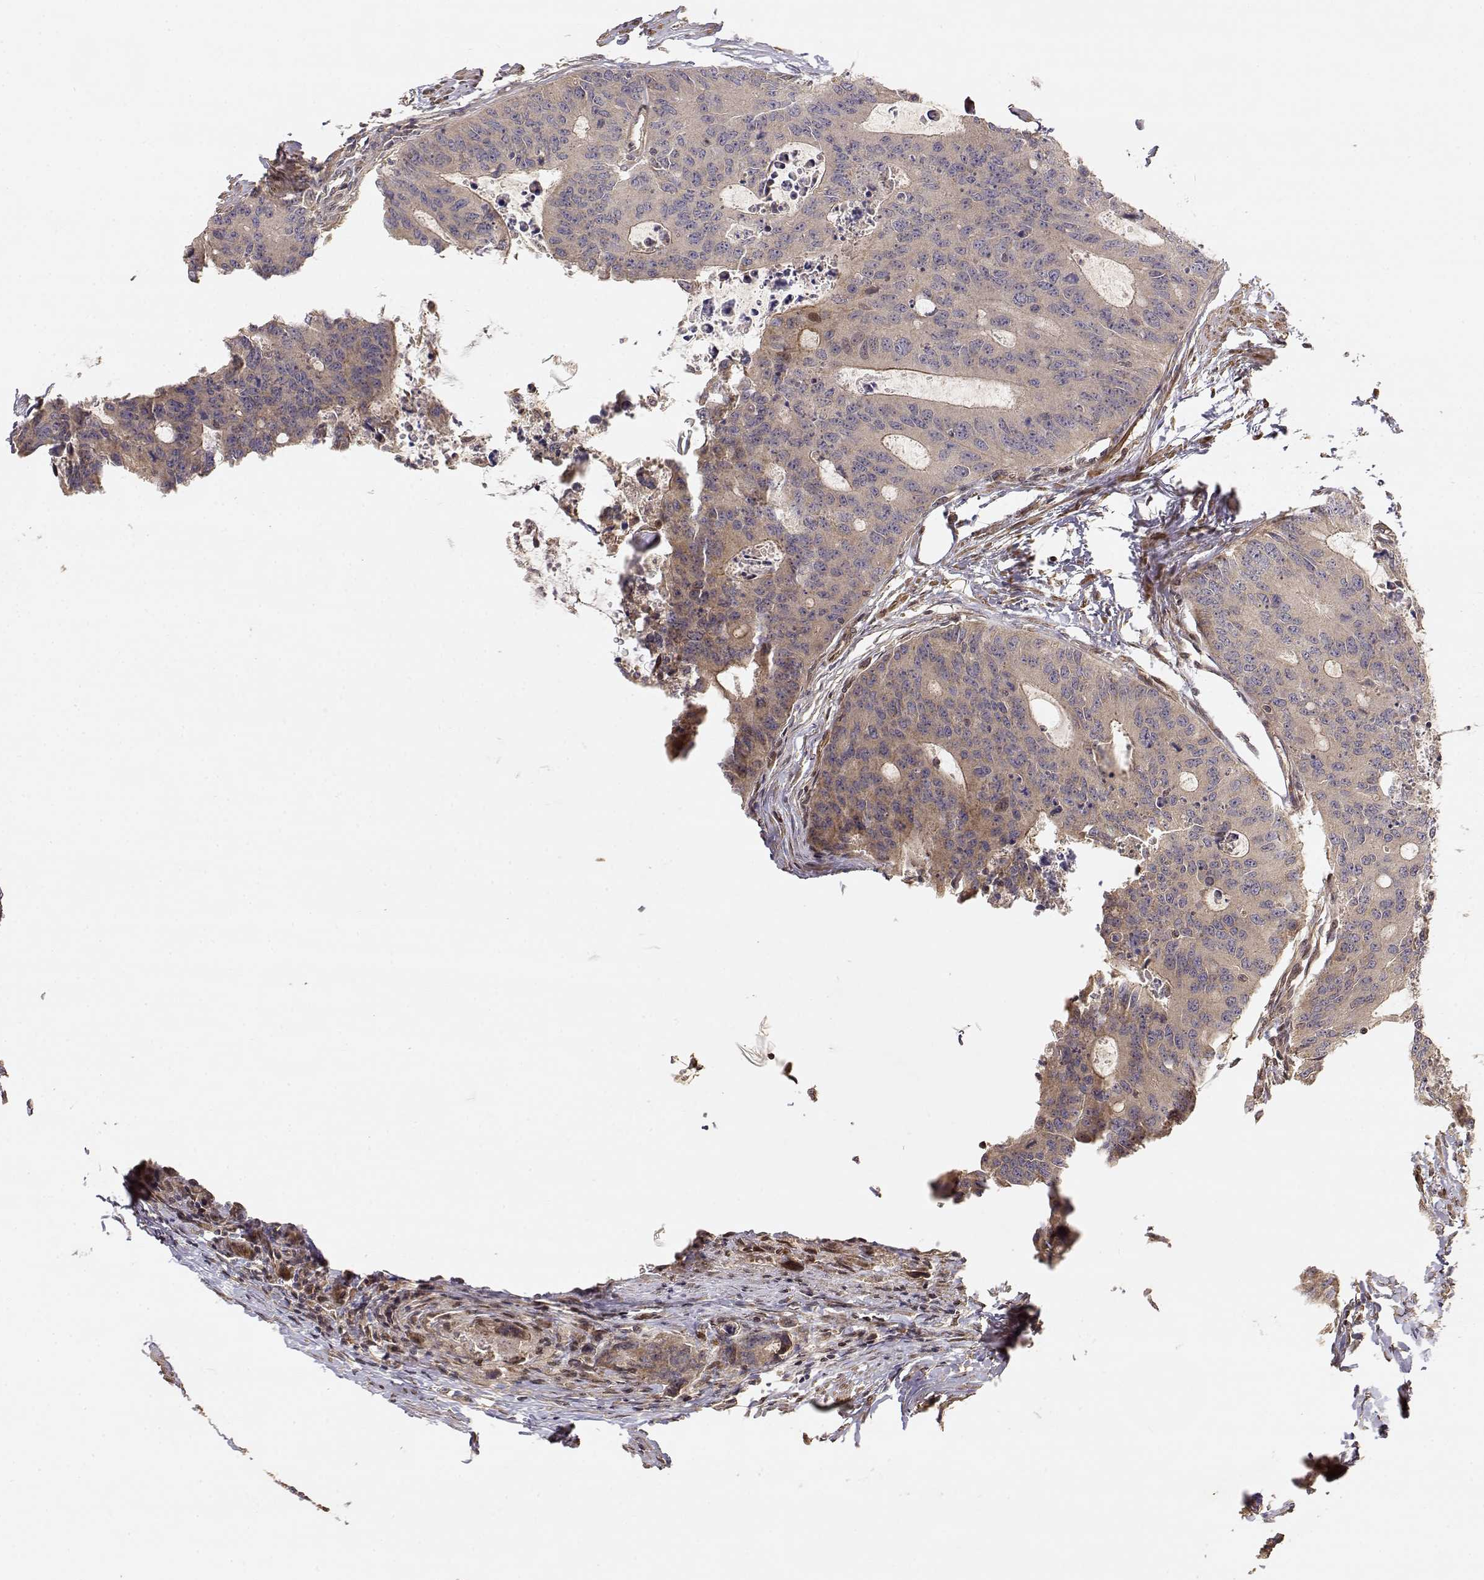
{"staining": {"intensity": "weak", "quantity": ">75%", "location": "cytoplasmic/membranous"}, "tissue": "colorectal cancer", "cell_type": "Tumor cells", "image_type": "cancer", "snomed": [{"axis": "morphology", "description": "Adenocarcinoma, NOS"}, {"axis": "topography", "description": "Colon"}], "caption": "Weak cytoplasmic/membranous expression for a protein is present in about >75% of tumor cells of colorectal cancer using immunohistochemistry (IHC).", "gene": "PICK1", "patient": {"sex": "male", "age": 67}}